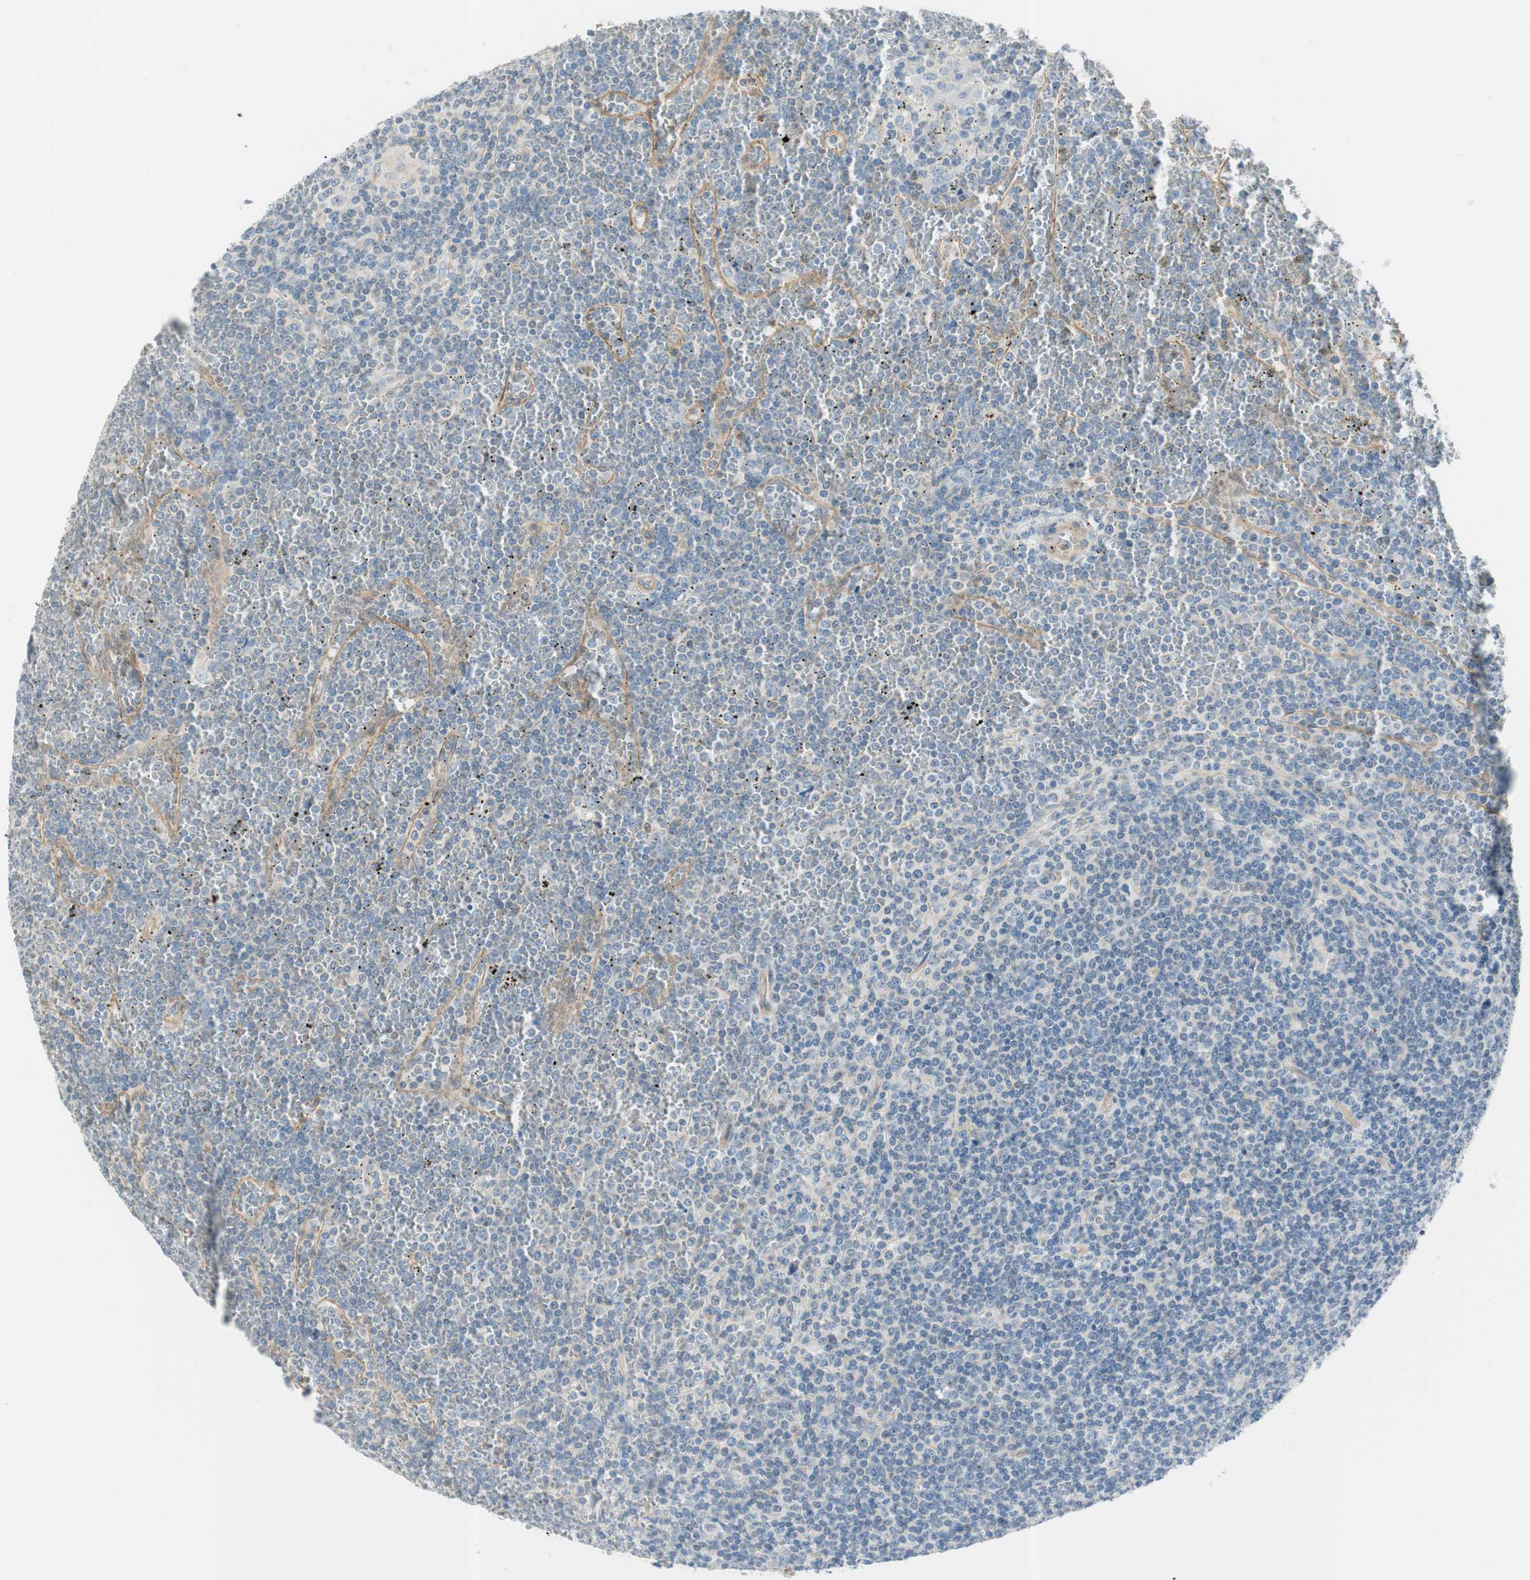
{"staining": {"intensity": "negative", "quantity": "none", "location": "none"}, "tissue": "lymphoma", "cell_type": "Tumor cells", "image_type": "cancer", "snomed": [{"axis": "morphology", "description": "Malignant lymphoma, non-Hodgkin's type, Low grade"}, {"axis": "topography", "description": "Spleen"}], "caption": "This histopathology image is of malignant lymphoma, non-Hodgkin's type (low-grade) stained with immunohistochemistry (IHC) to label a protein in brown with the nuclei are counter-stained blue. There is no staining in tumor cells.", "gene": "CDK3", "patient": {"sex": "female", "age": 19}}